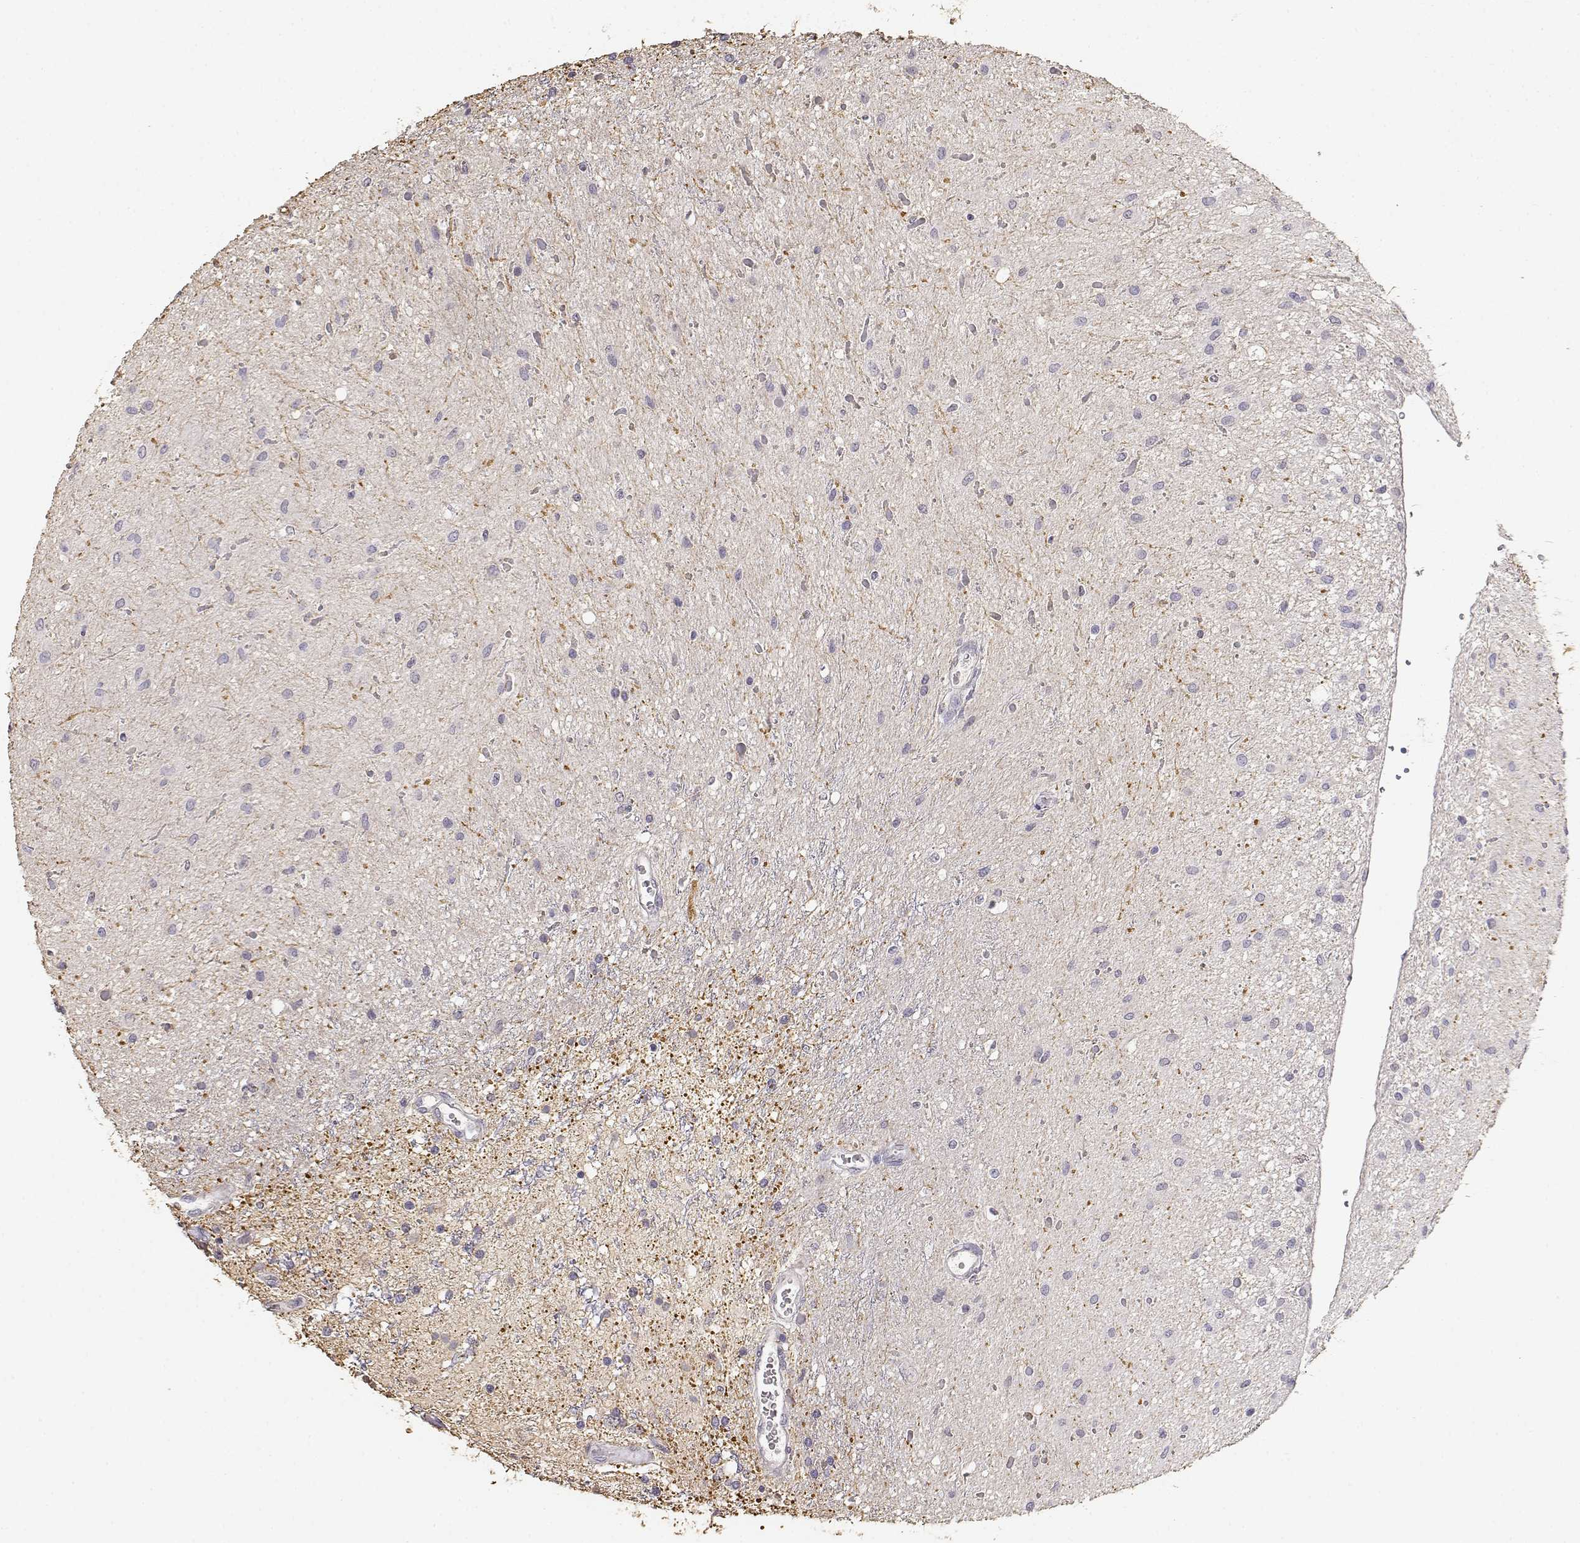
{"staining": {"intensity": "negative", "quantity": "none", "location": "none"}, "tissue": "glioma", "cell_type": "Tumor cells", "image_type": "cancer", "snomed": [{"axis": "morphology", "description": "Glioma, malignant, Low grade"}, {"axis": "topography", "description": "Cerebellum"}], "caption": "Tumor cells are negative for protein expression in human glioma. The staining was performed using DAB (3,3'-diaminobenzidine) to visualize the protein expression in brown, while the nuclei were stained in blue with hematoxylin (Magnification: 20x).", "gene": "TNFRSF10C", "patient": {"sex": "female", "age": 14}}